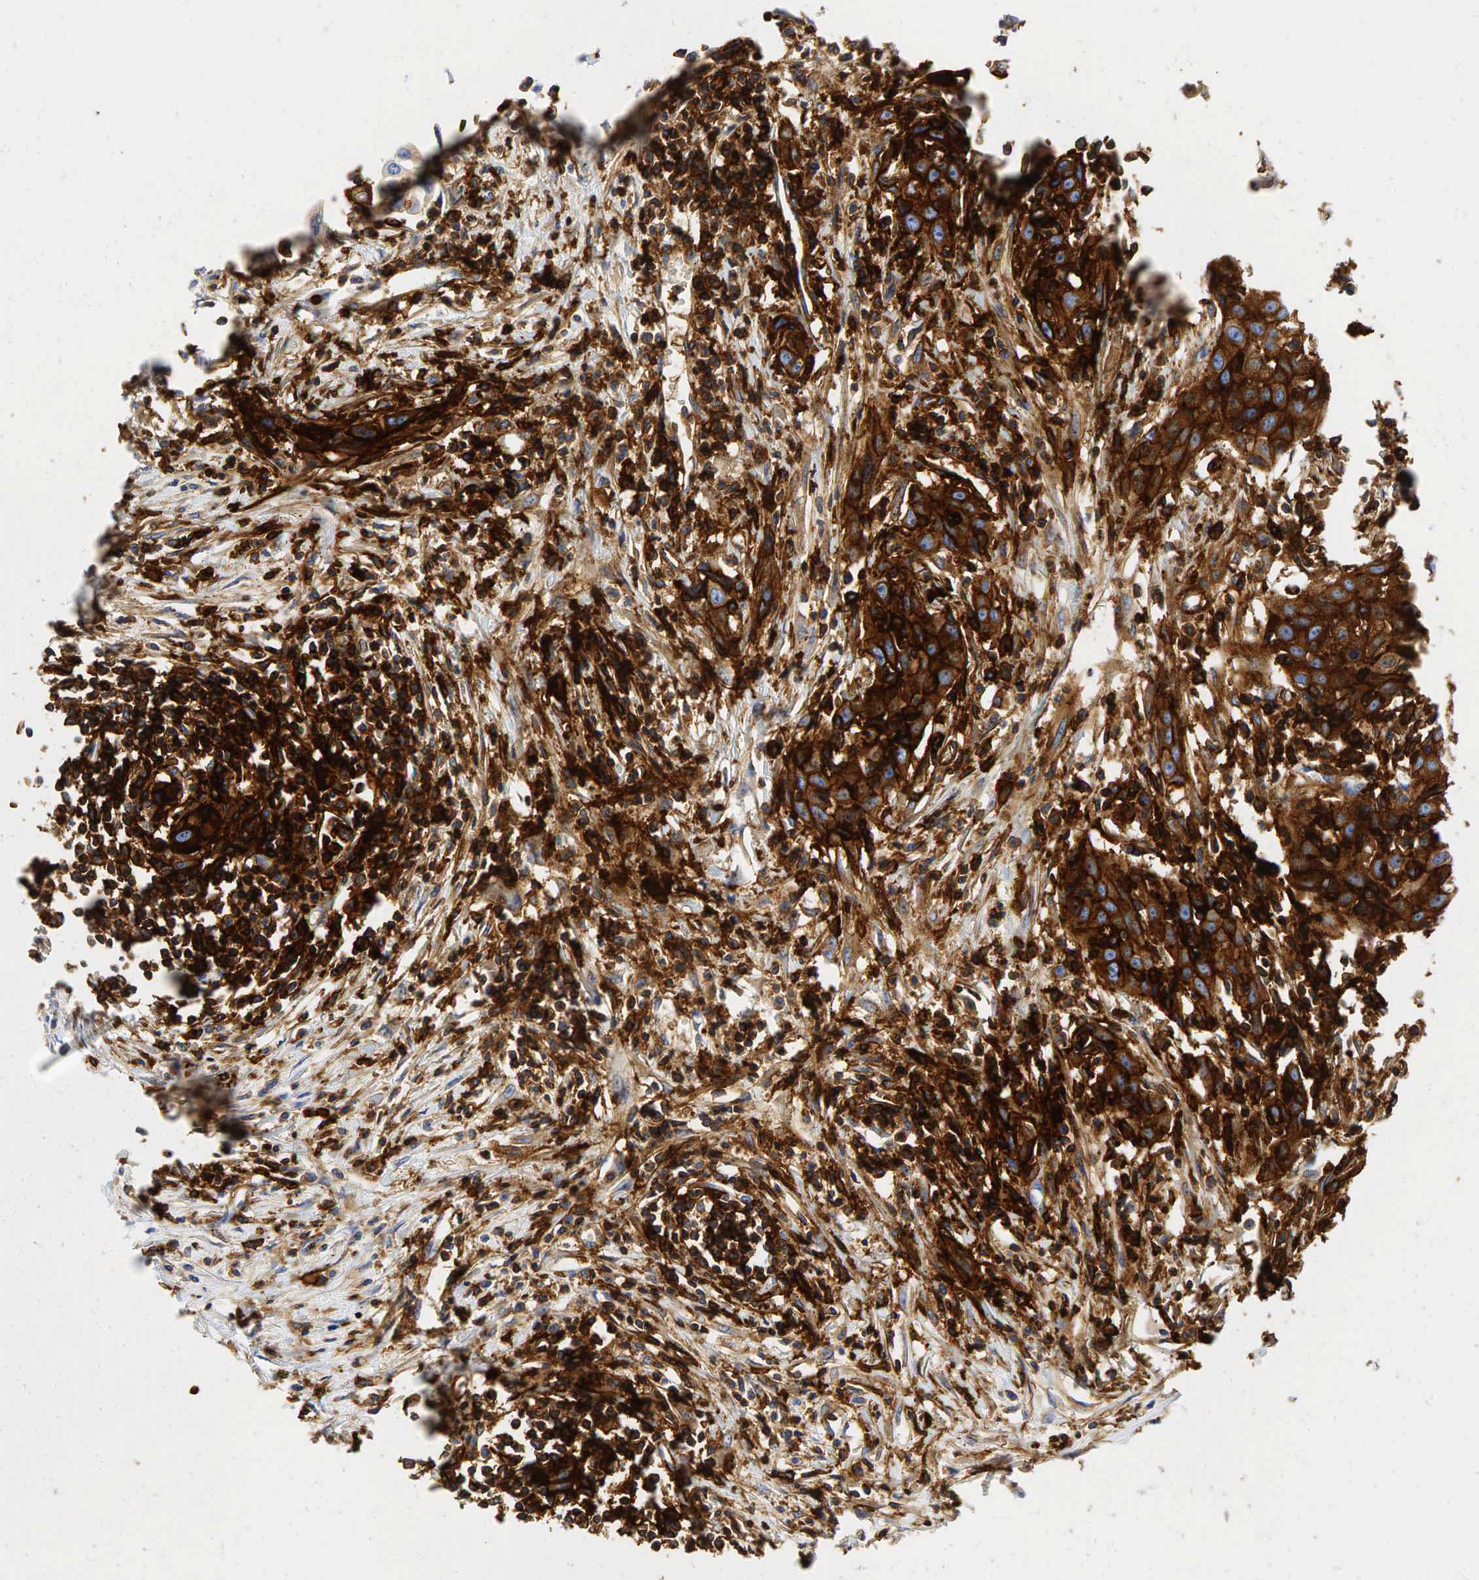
{"staining": {"intensity": "strong", "quantity": ">75%", "location": "cytoplasmic/membranous"}, "tissue": "urothelial cancer", "cell_type": "Tumor cells", "image_type": "cancer", "snomed": [{"axis": "morphology", "description": "Urothelial carcinoma, High grade"}, {"axis": "topography", "description": "Urinary bladder"}], "caption": "The micrograph shows immunohistochemical staining of urothelial cancer. There is strong cytoplasmic/membranous staining is appreciated in approximately >75% of tumor cells.", "gene": "CD44", "patient": {"sex": "male", "age": 66}}